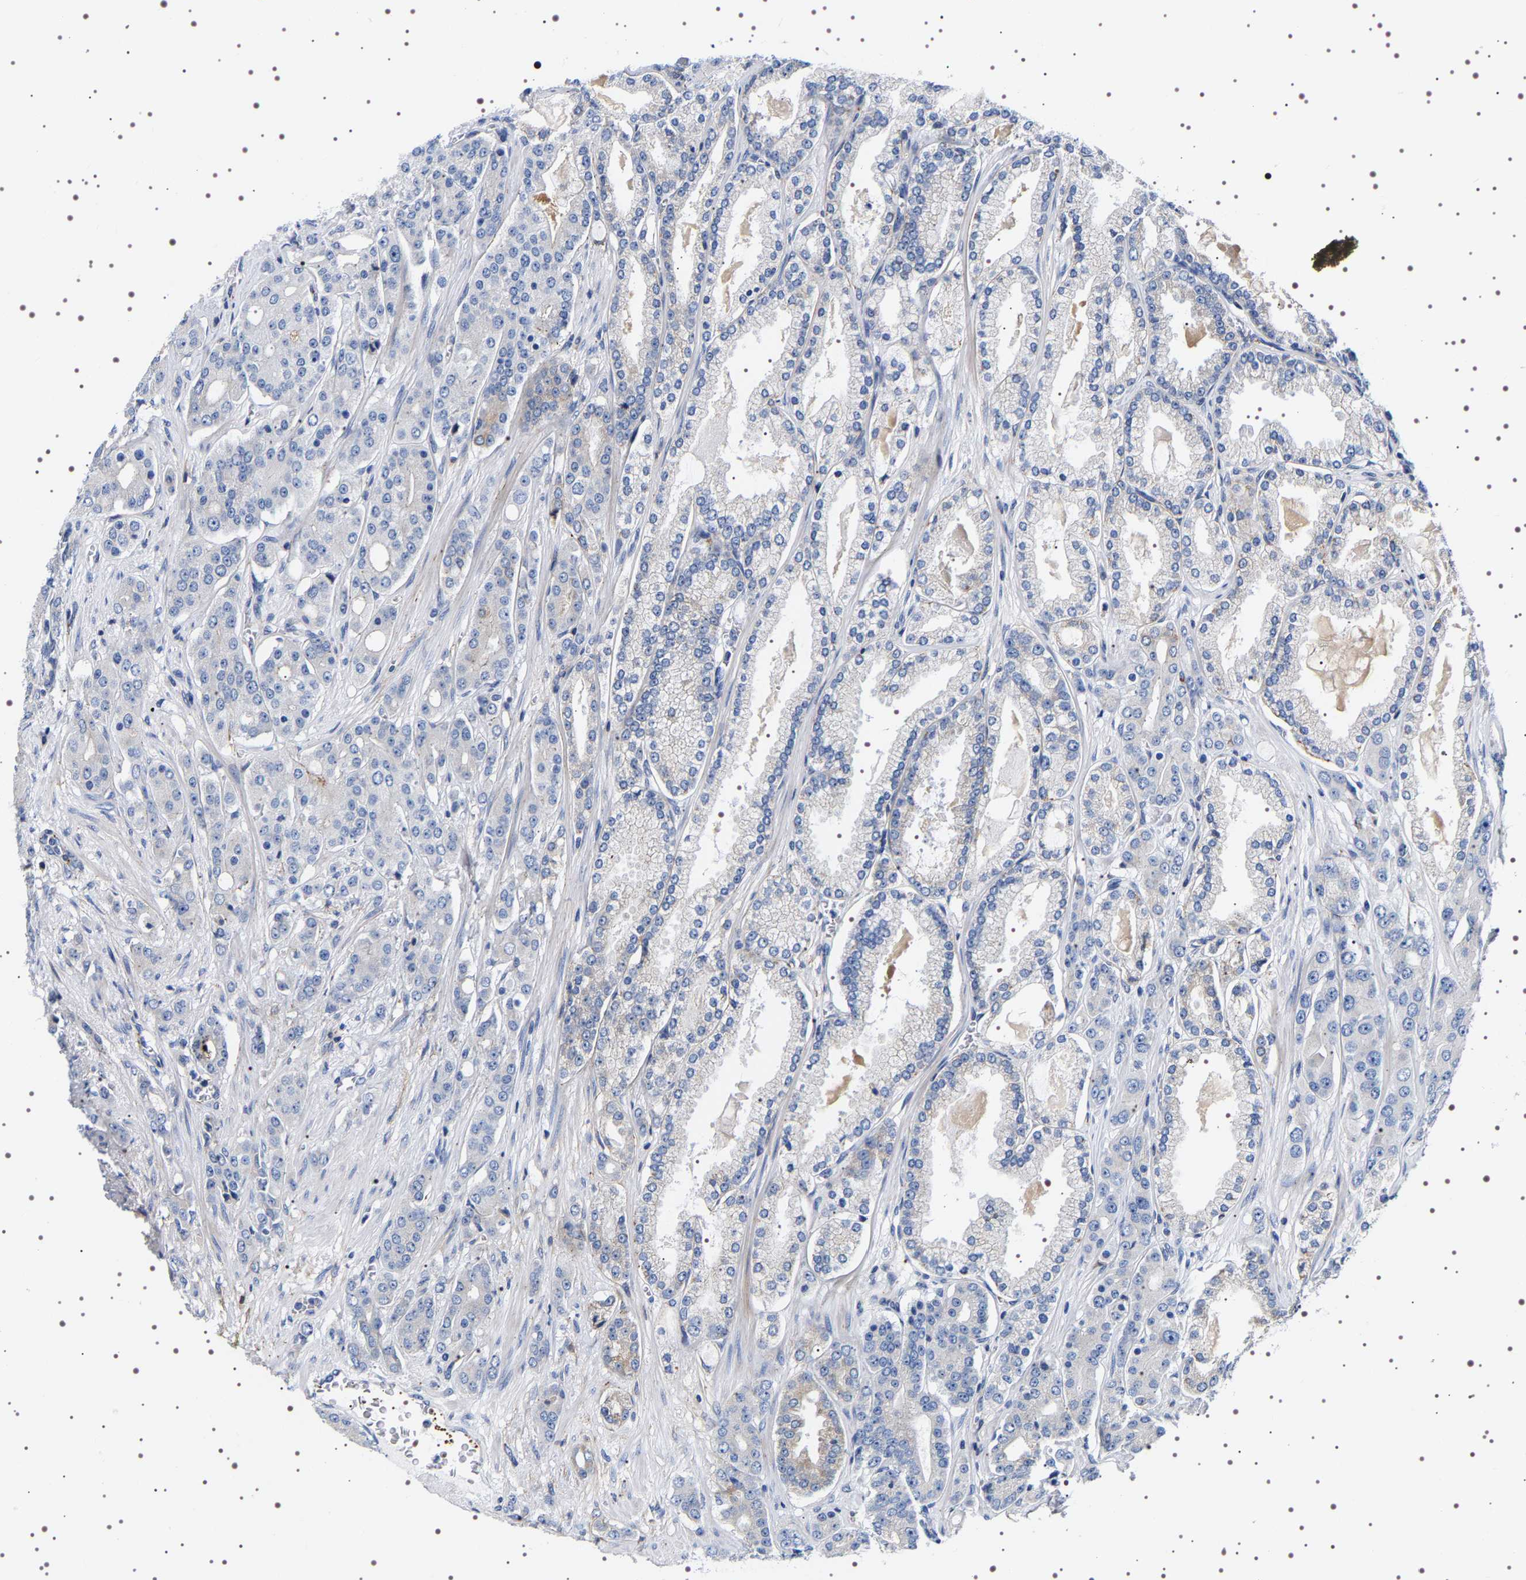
{"staining": {"intensity": "negative", "quantity": "none", "location": "none"}, "tissue": "prostate cancer", "cell_type": "Tumor cells", "image_type": "cancer", "snomed": [{"axis": "morphology", "description": "Adenocarcinoma, High grade"}, {"axis": "topography", "description": "Prostate"}], "caption": "The histopathology image shows no staining of tumor cells in high-grade adenocarcinoma (prostate).", "gene": "SQLE", "patient": {"sex": "male", "age": 71}}